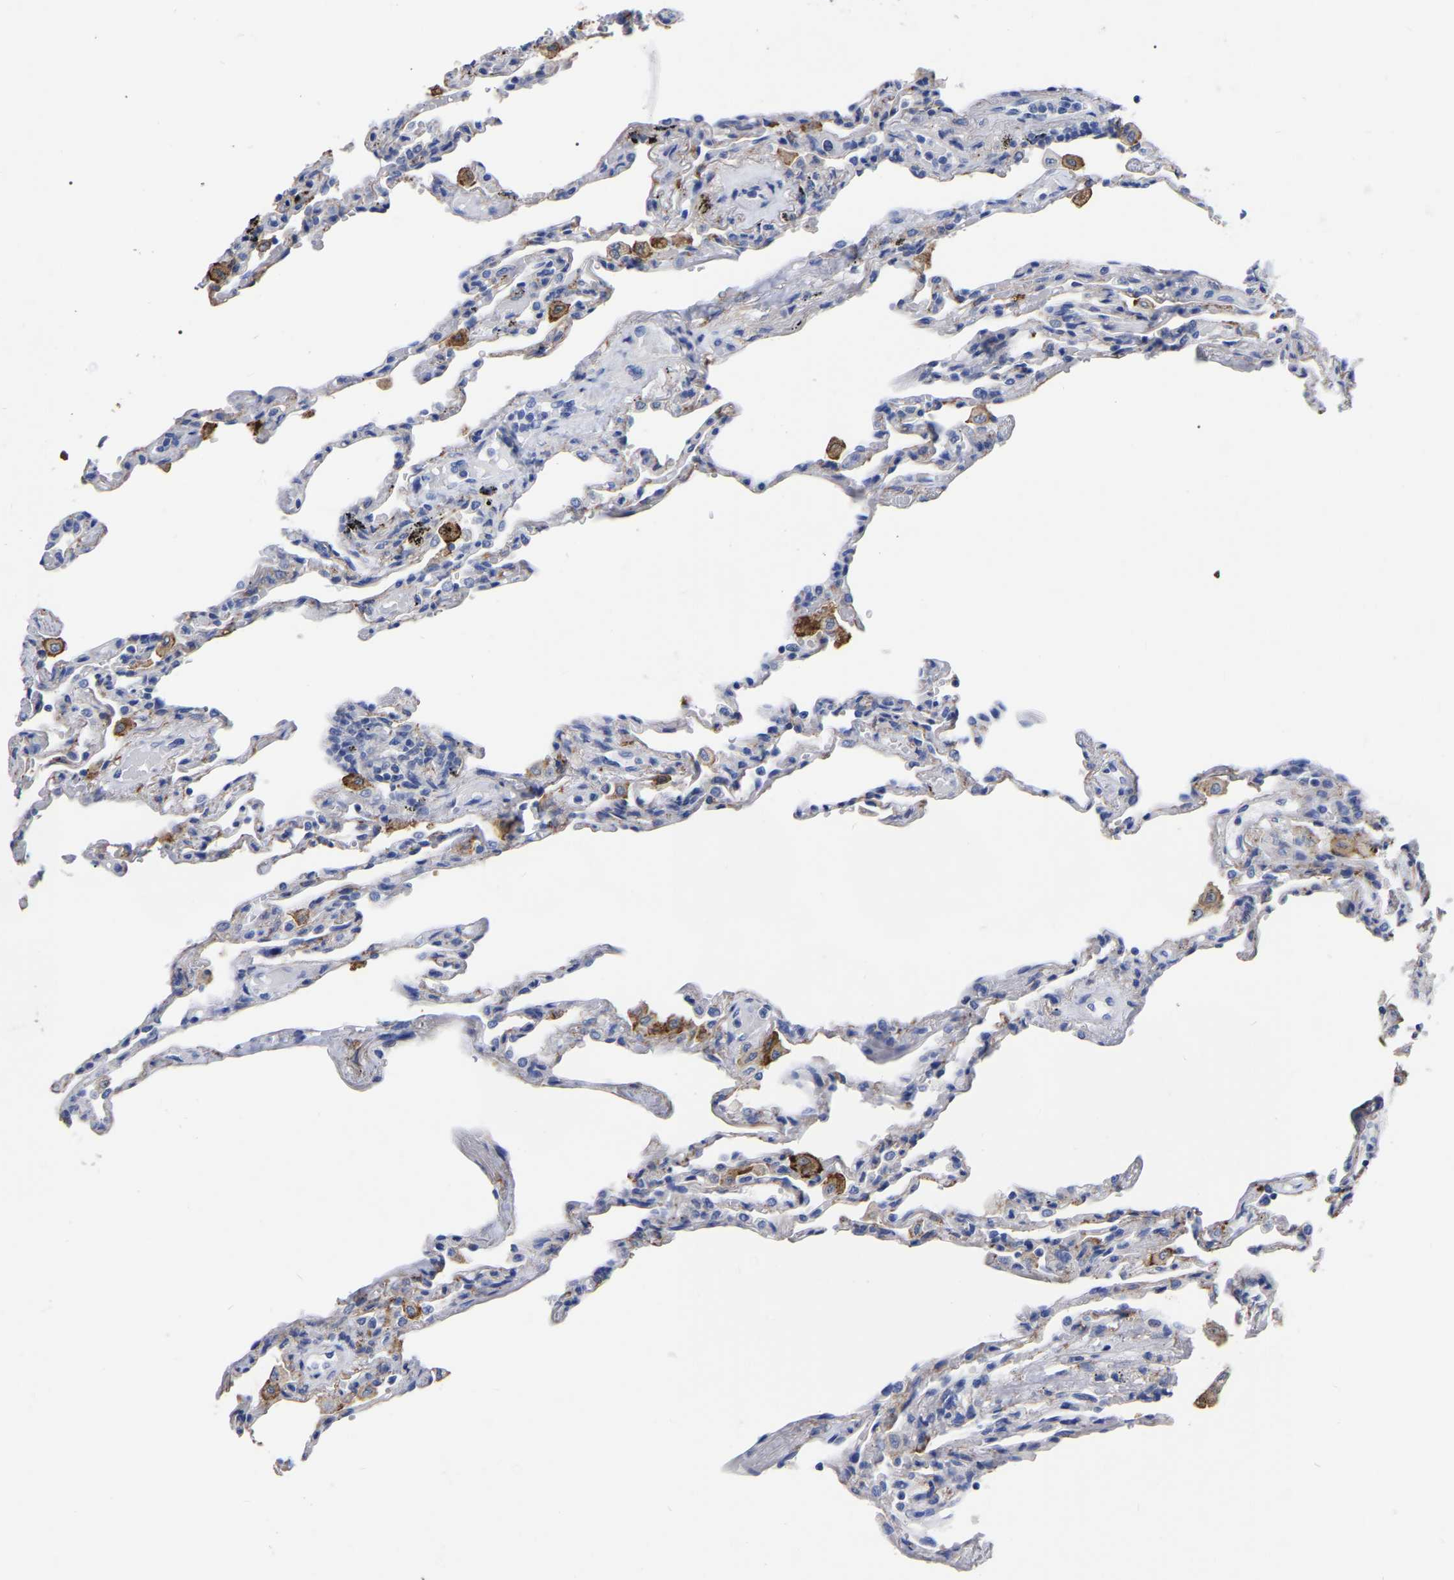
{"staining": {"intensity": "negative", "quantity": "none", "location": "none"}, "tissue": "lung", "cell_type": "Alveolar cells", "image_type": "normal", "snomed": [{"axis": "morphology", "description": "Normal tissue, NOS"}, {"axis": "topography", "description": "Lung"}], "caption": "Immunohistochemistry (IHC) of unremarkable human lung displays no staining in alveolar cells.", "gene": "ANXA13", "patient": {"sex": "male", "age": 59}}